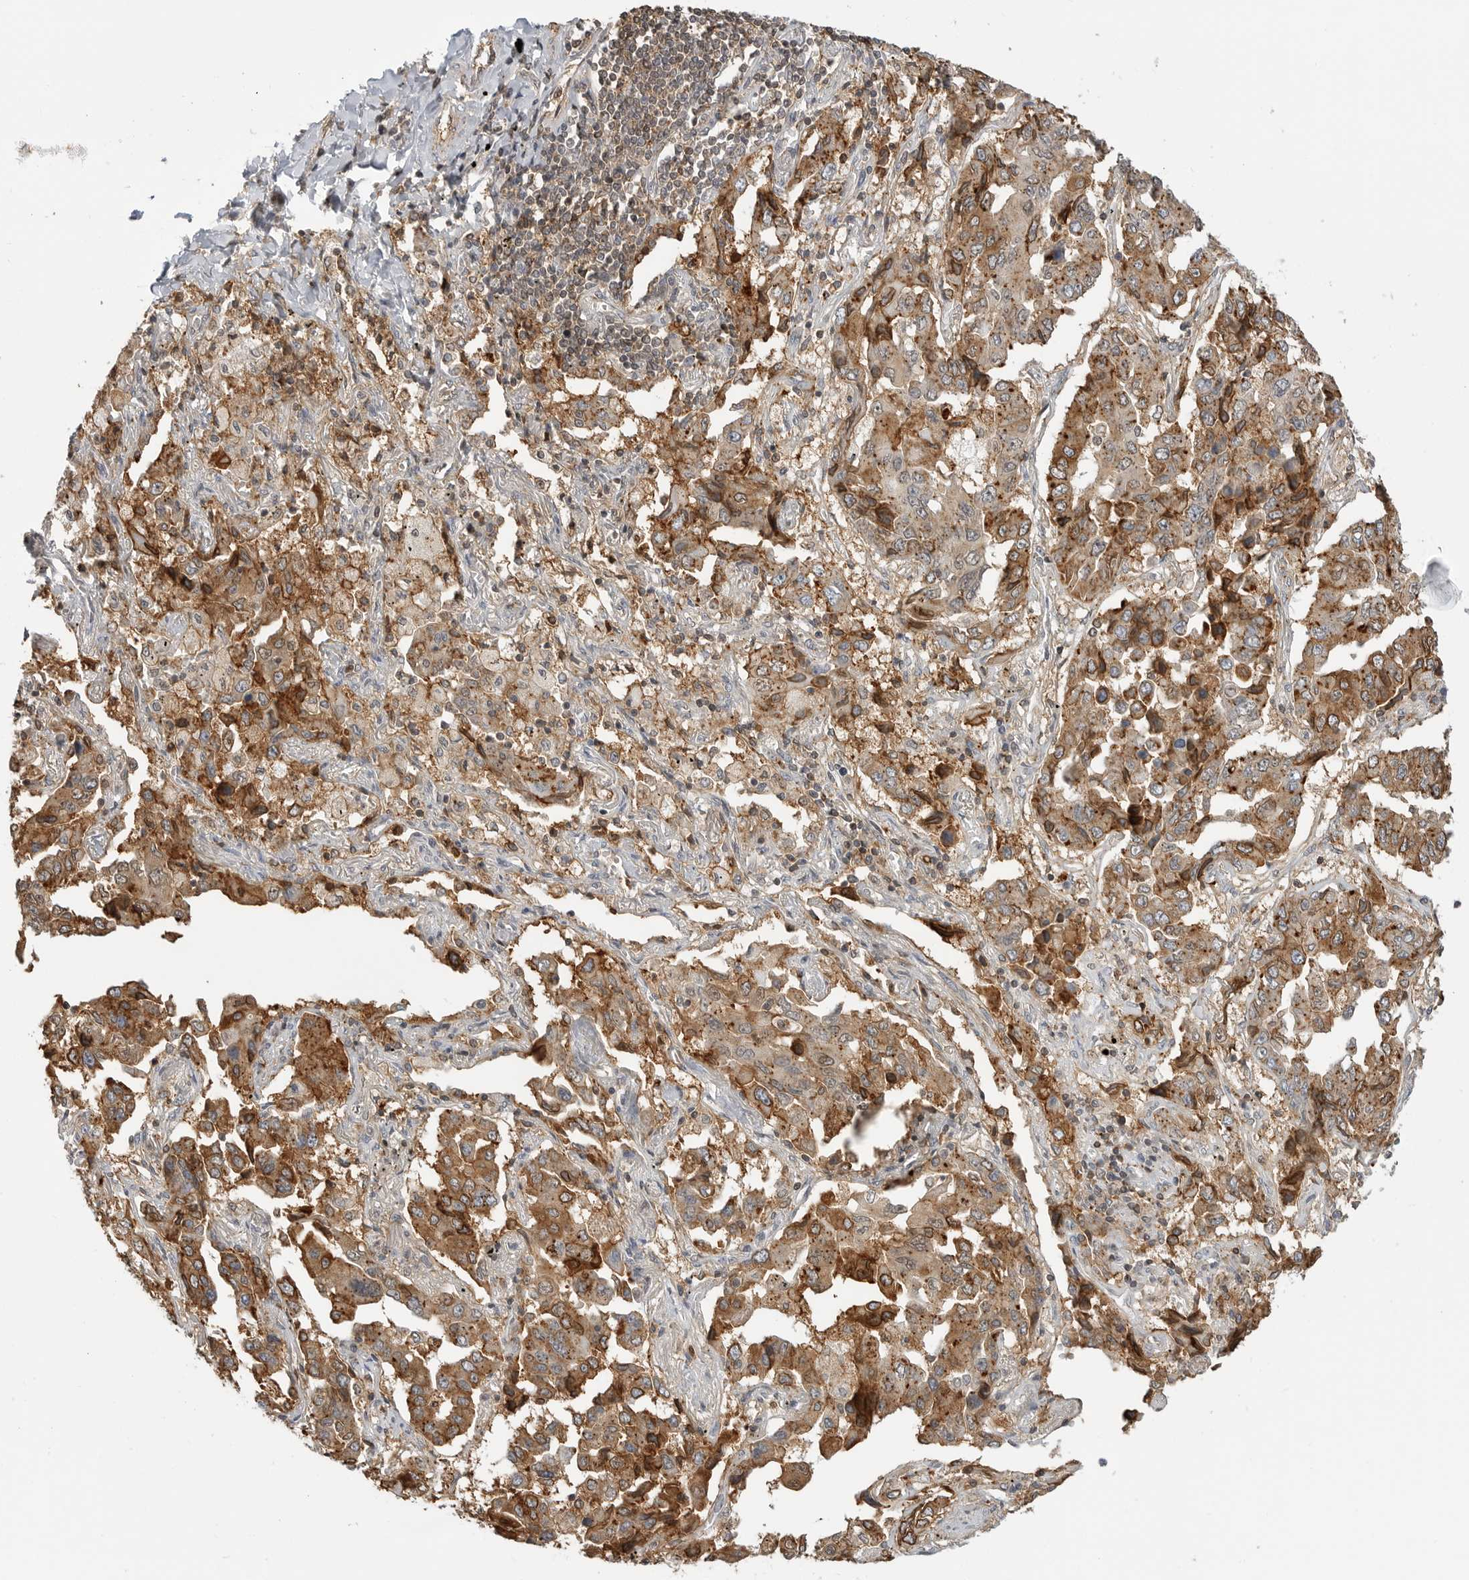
{"staining": {"intensity": "moderate", "quantity": ">75%", "location": "cytoplasmic/membranous"}, "tissue": "lung cancer", "cell_type": "Tumor cells", "image_type": "cancer", "snomed": [{"axis": "morphology", "description": "Adenocarcinoma, NOS"}, {"axis": "topography", "description": "Lung"}], "caption": "Protein expression analysis of human adenocarcinoma (lung) reveals moderate cytoplasmic/membranous expression in approximately >75% of tumor cells.", "gene": "ANXA11", "patient": {"sex": "female", "age": 65}}